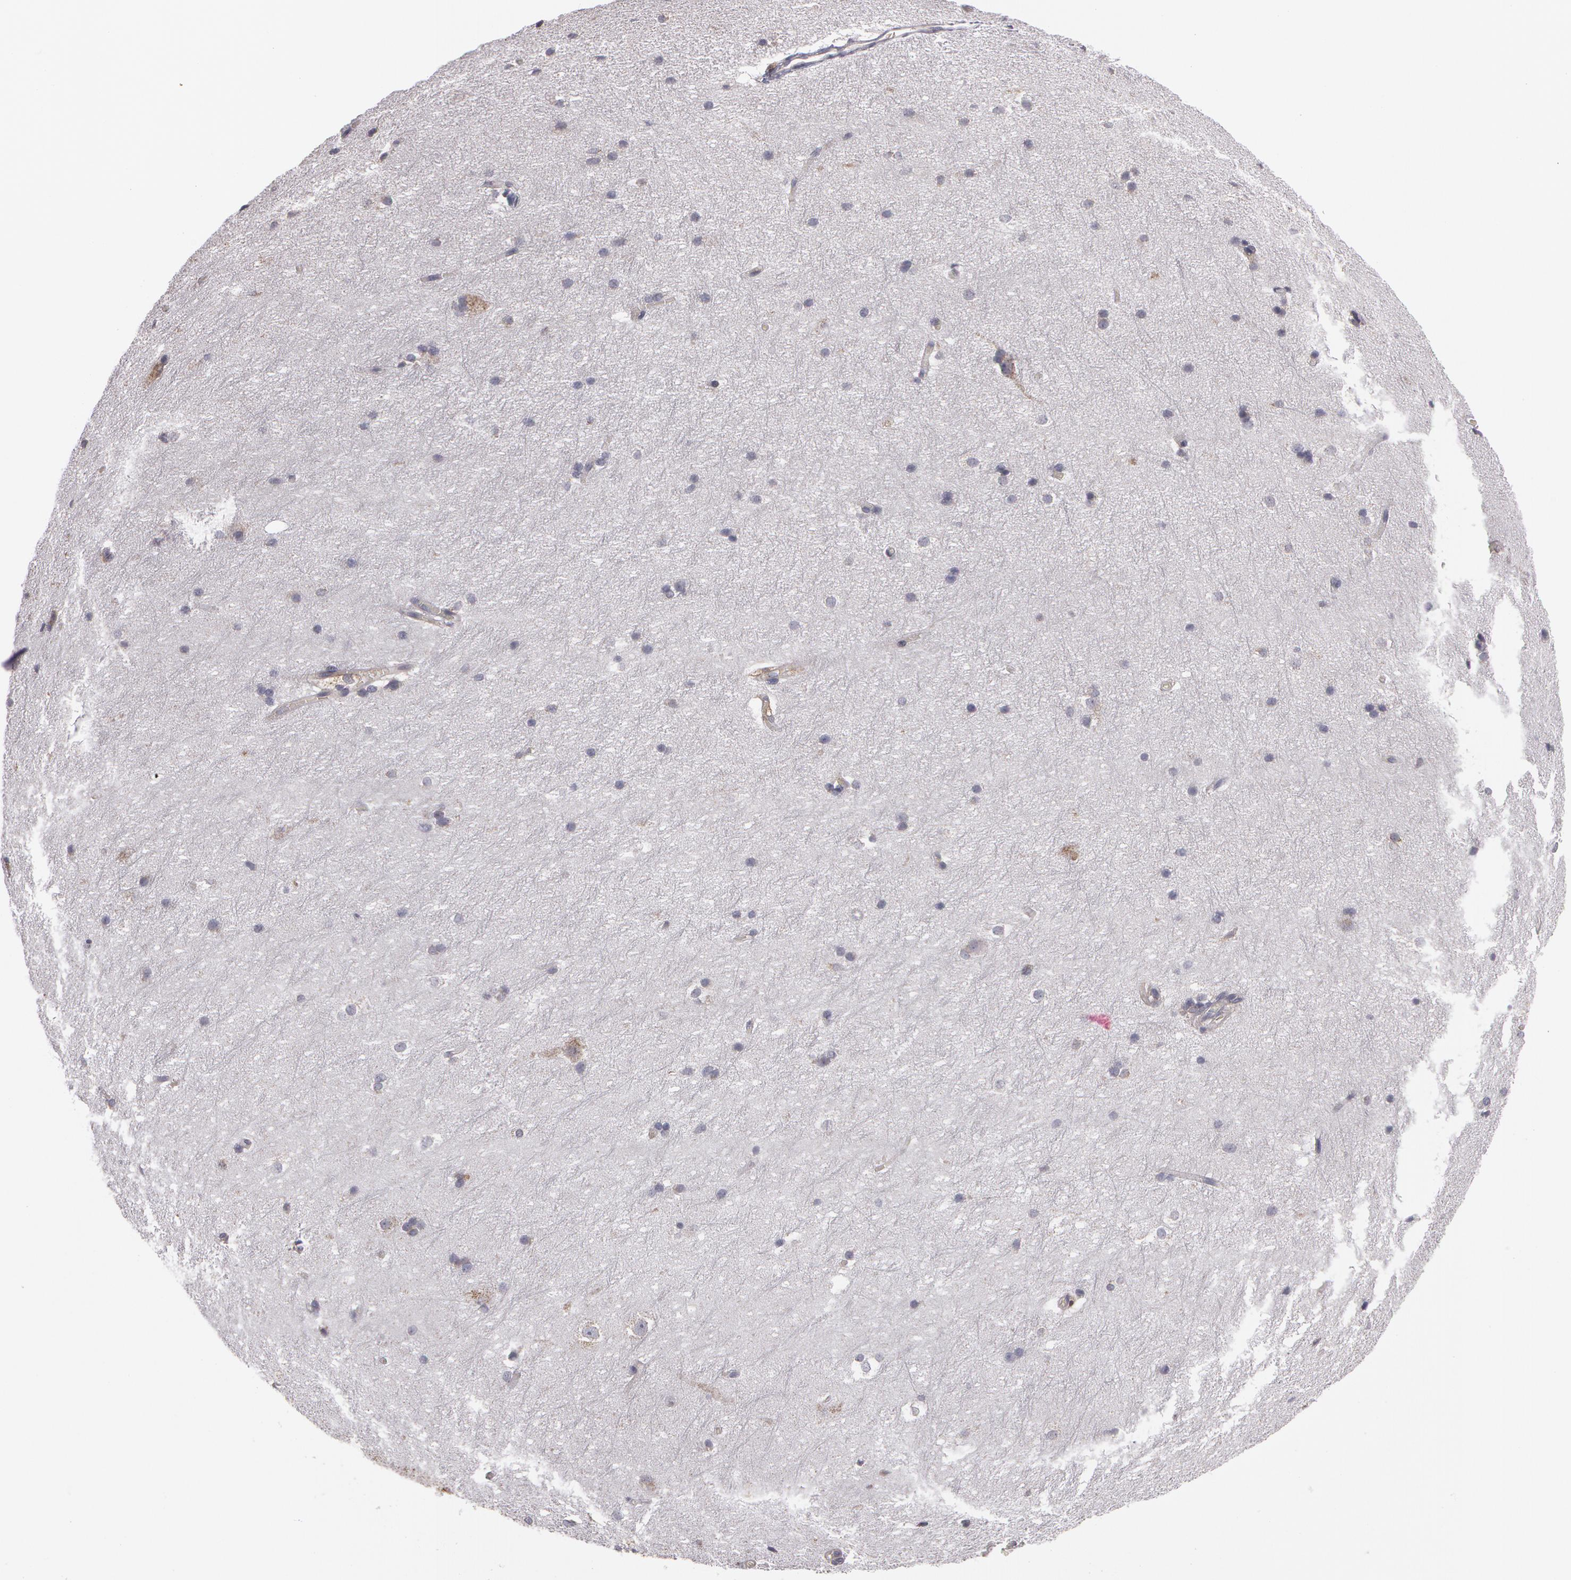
{"staining": {"intensity": "weak", "quantity": ">75%", "location": "cytoplasmic/membranous"}, "tissue": "cerebral cortex", "cell_type": "Endothelial cells", "image_type": "normal", "snomed": [{"axis": "morphology", "description": "Normal tissue, NOS"}, {"axis": "topography", "description": "Cerebral cortex"}, {"axis": "topography", "description": "Hippocampus"}], "caption": "Immunohistochemistry micrograph of benign cerebral cortex stained for a protein (brown), which reveals low levels of weak cytoplasmic/membranous staining in about >75% of endothelial cells.", "gene": "NEK9", "patient": {"sex": "female", "age": 19}}